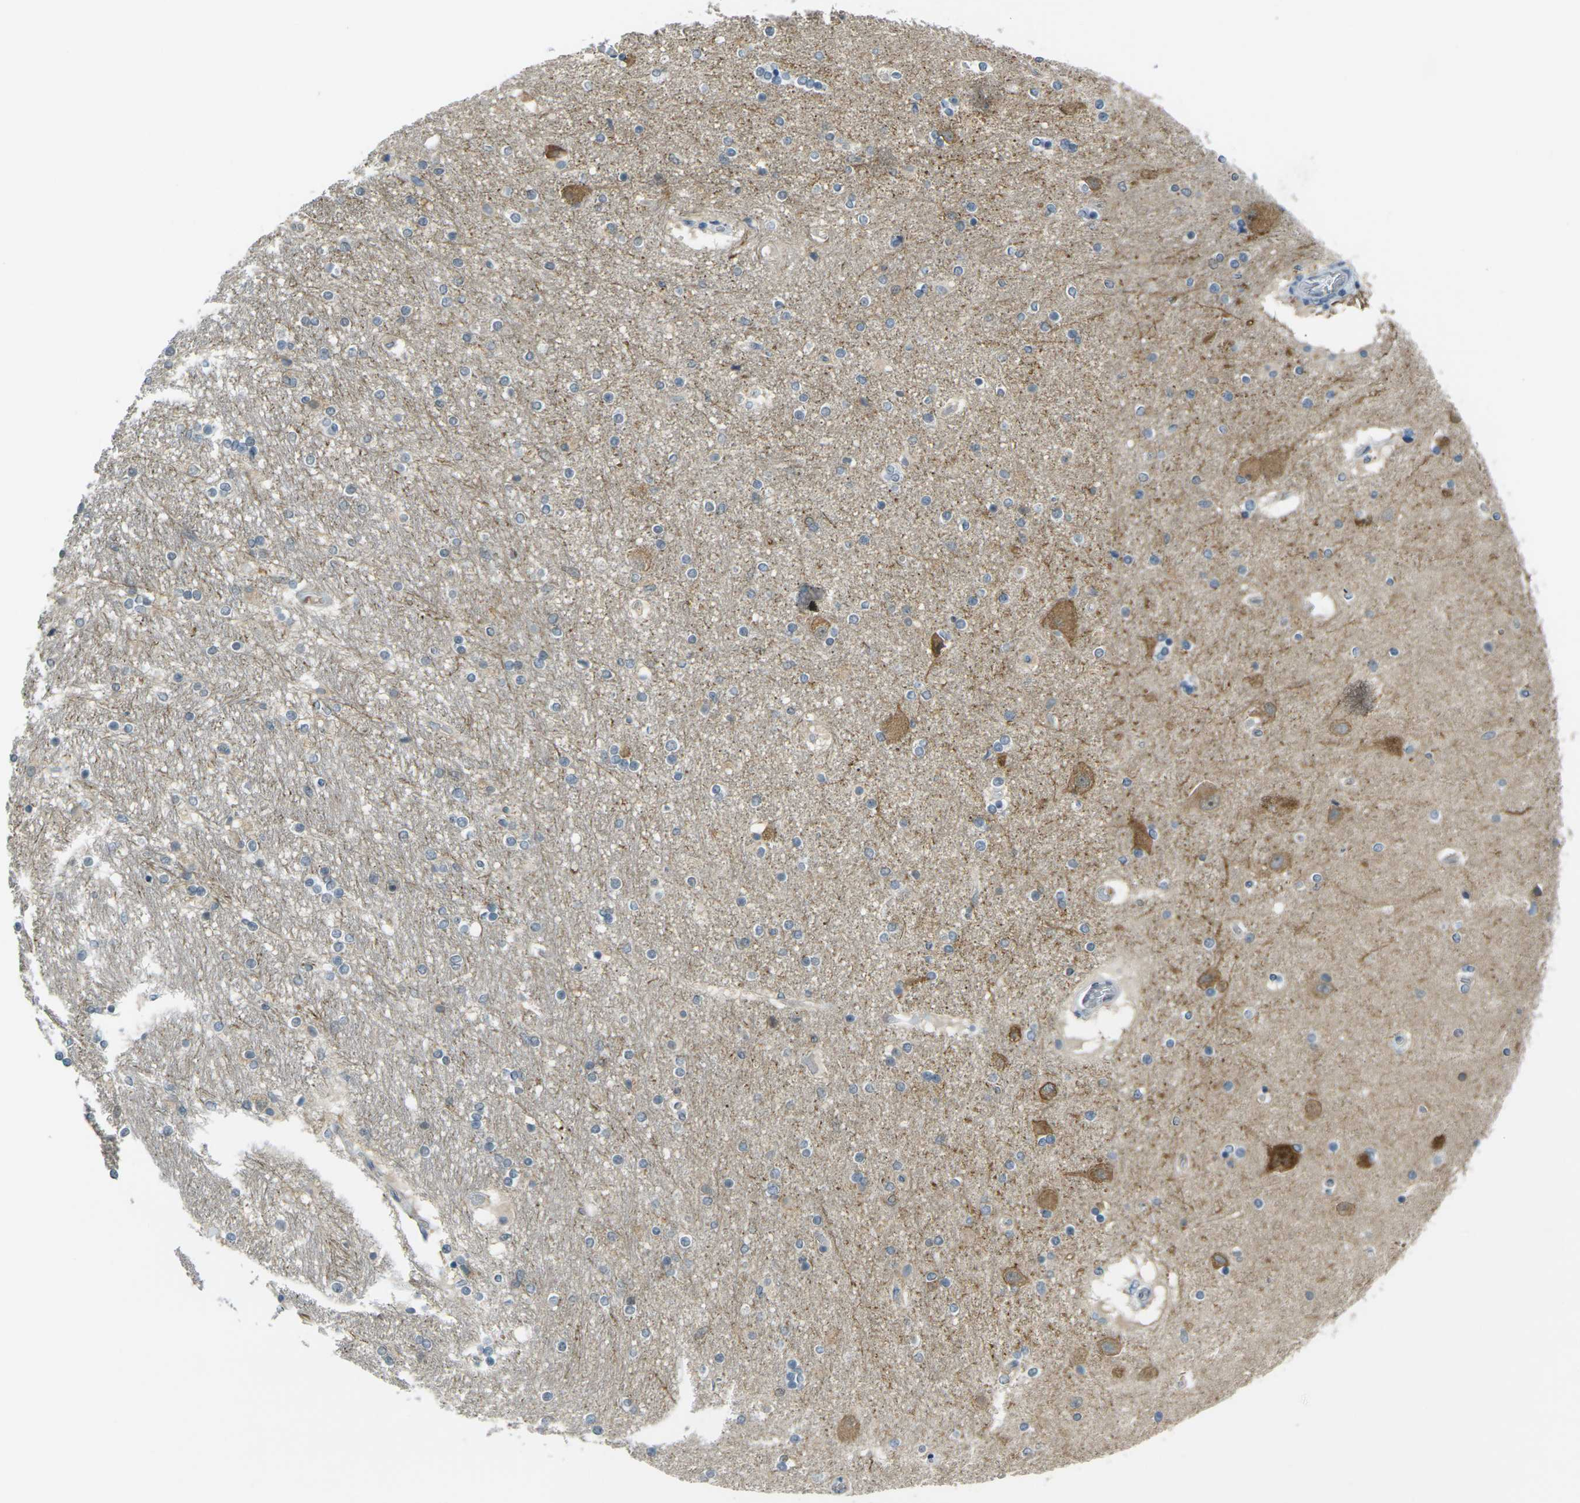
{"staining": {"intensity": "negative", "quantity": "none", "location": "none"}, "tissue": "hippocampus", "cell_type": "Glial cells", "image_type": "normal", "snomed": [{"axis": "morphology", "description": "Normal tissue, NOS"}, {"axis": "topography", "description": "Hippocampus"}], "caption": "This photomicrograph is of unremarkable hippocampus stained with immunohistochemistry (IHC) to label a protein in brown with the nuclei are counter-stained blue. There is no staining in glial cells. The staining is performed using DAB (3,3'-diaminobenzidine) brown chromogen with nuclei counter-stained in using hematoxylin.", "gene": "SPTBN2", "patient": {"sex": "female", "age": 54}}